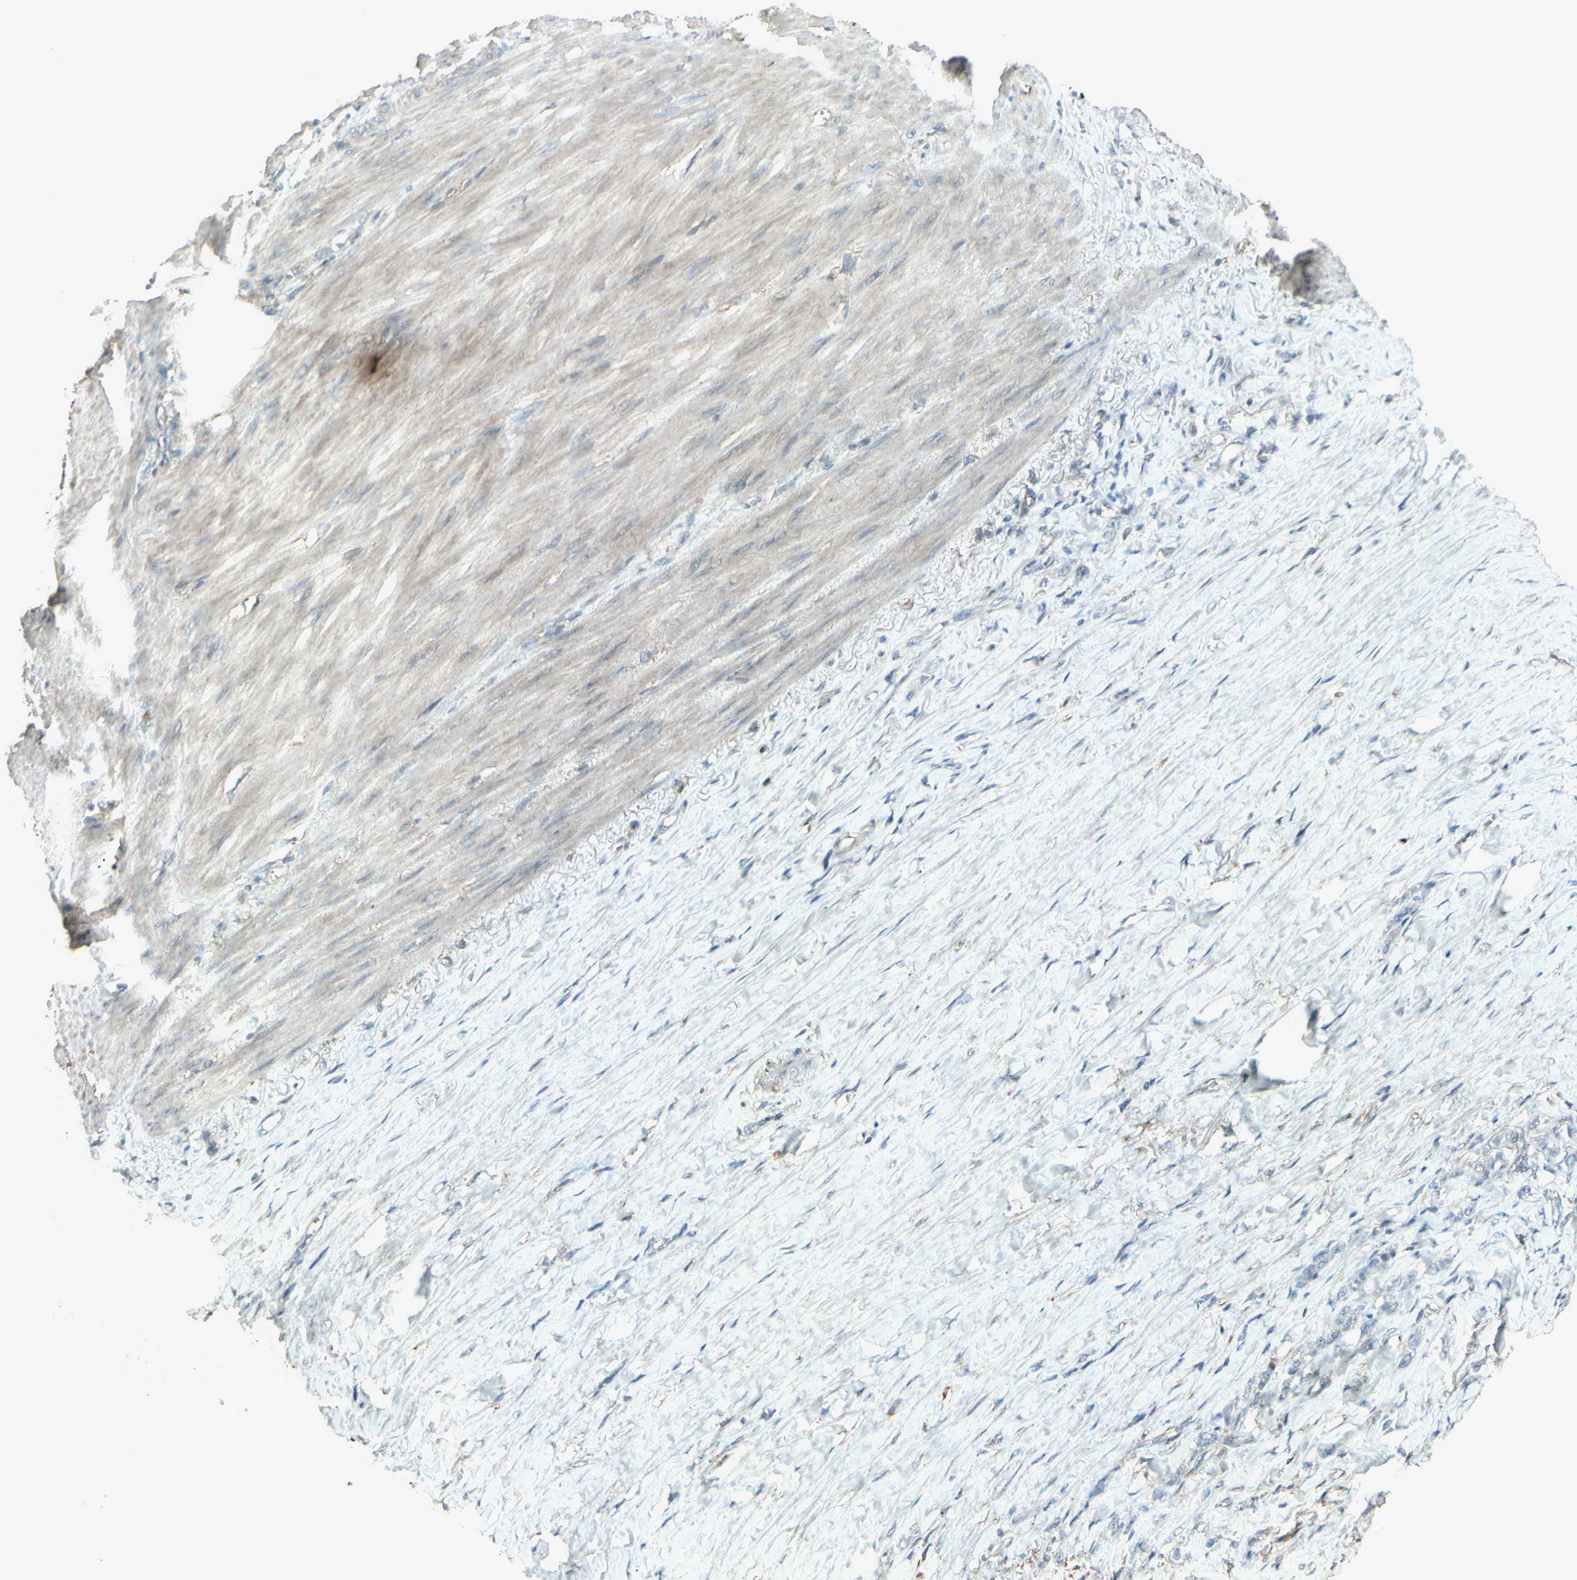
{"staining": {"intensity": "negative", "quantity": "none", "location": "none"}, "tissue": "stomach cancer", "cell_type": "Tumor cells", "image_type": "cancer", "snomed": [{"axis": "morphology", "description": "Adenocarcinoma, NOS"}, {"axis": "topography", "description": "Stomach"}], "caption": "Photomicrograph shows no significant protein expression in tumor cells of stomach cancer.", "gene": "SMO", "patient": {"sex": "male", "age": 82}}